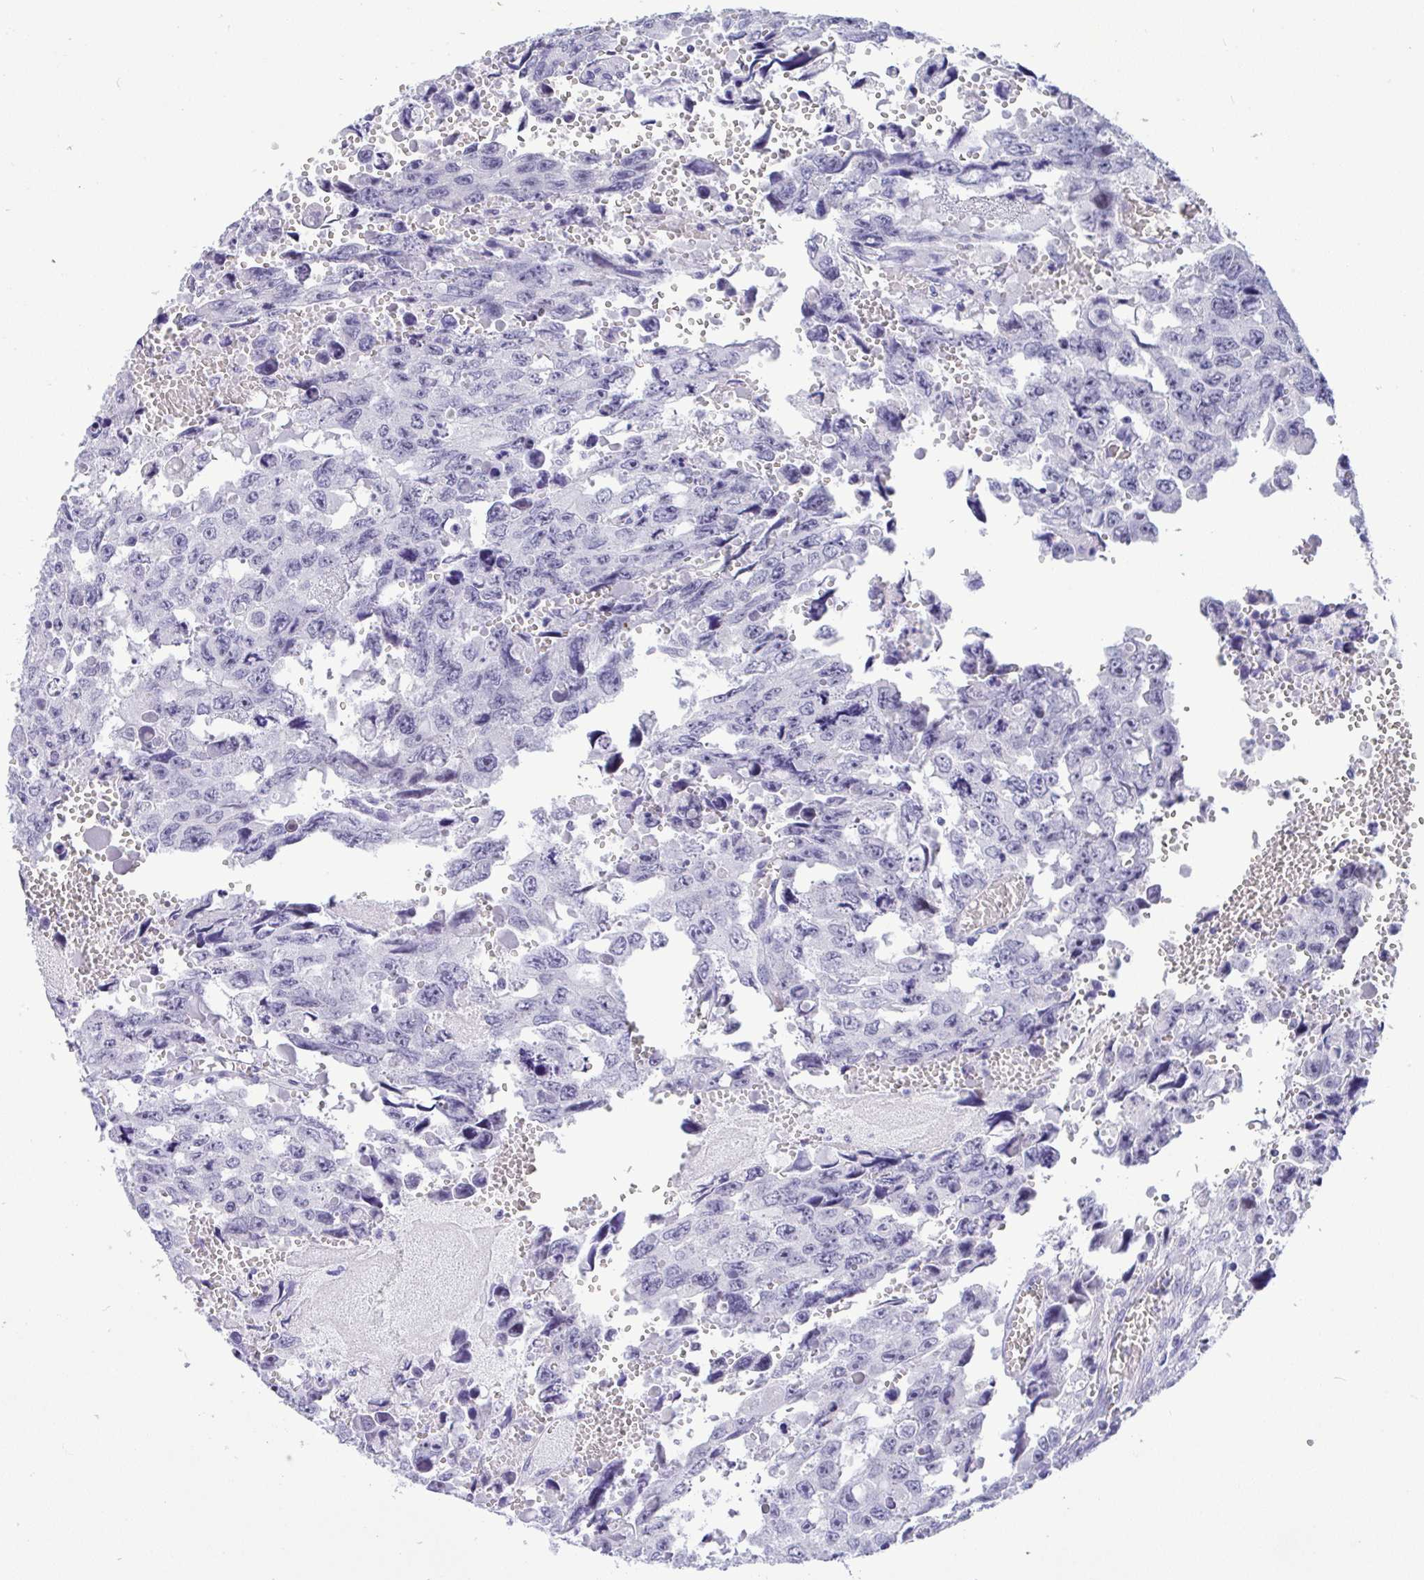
{"staining": {"intensity": "negative", "quantity": "none", "location": "none"}, "tissue": "testis cancer", "cell_type": "Tumor cells", "image_type": "cancer", "snomed": [{"axis": "morphology", "description": "Seminoma, NOS"}, {"axis": "topography", "description": "Testis"}], "caption": "High power microscopy histopathology image of an immunohistochemistry (IHC) image of seminoma (testis), revealing no significant positivity in tumor cells.", "gene": "YBX2", "patient": {"sex": "male", "age": 26}}